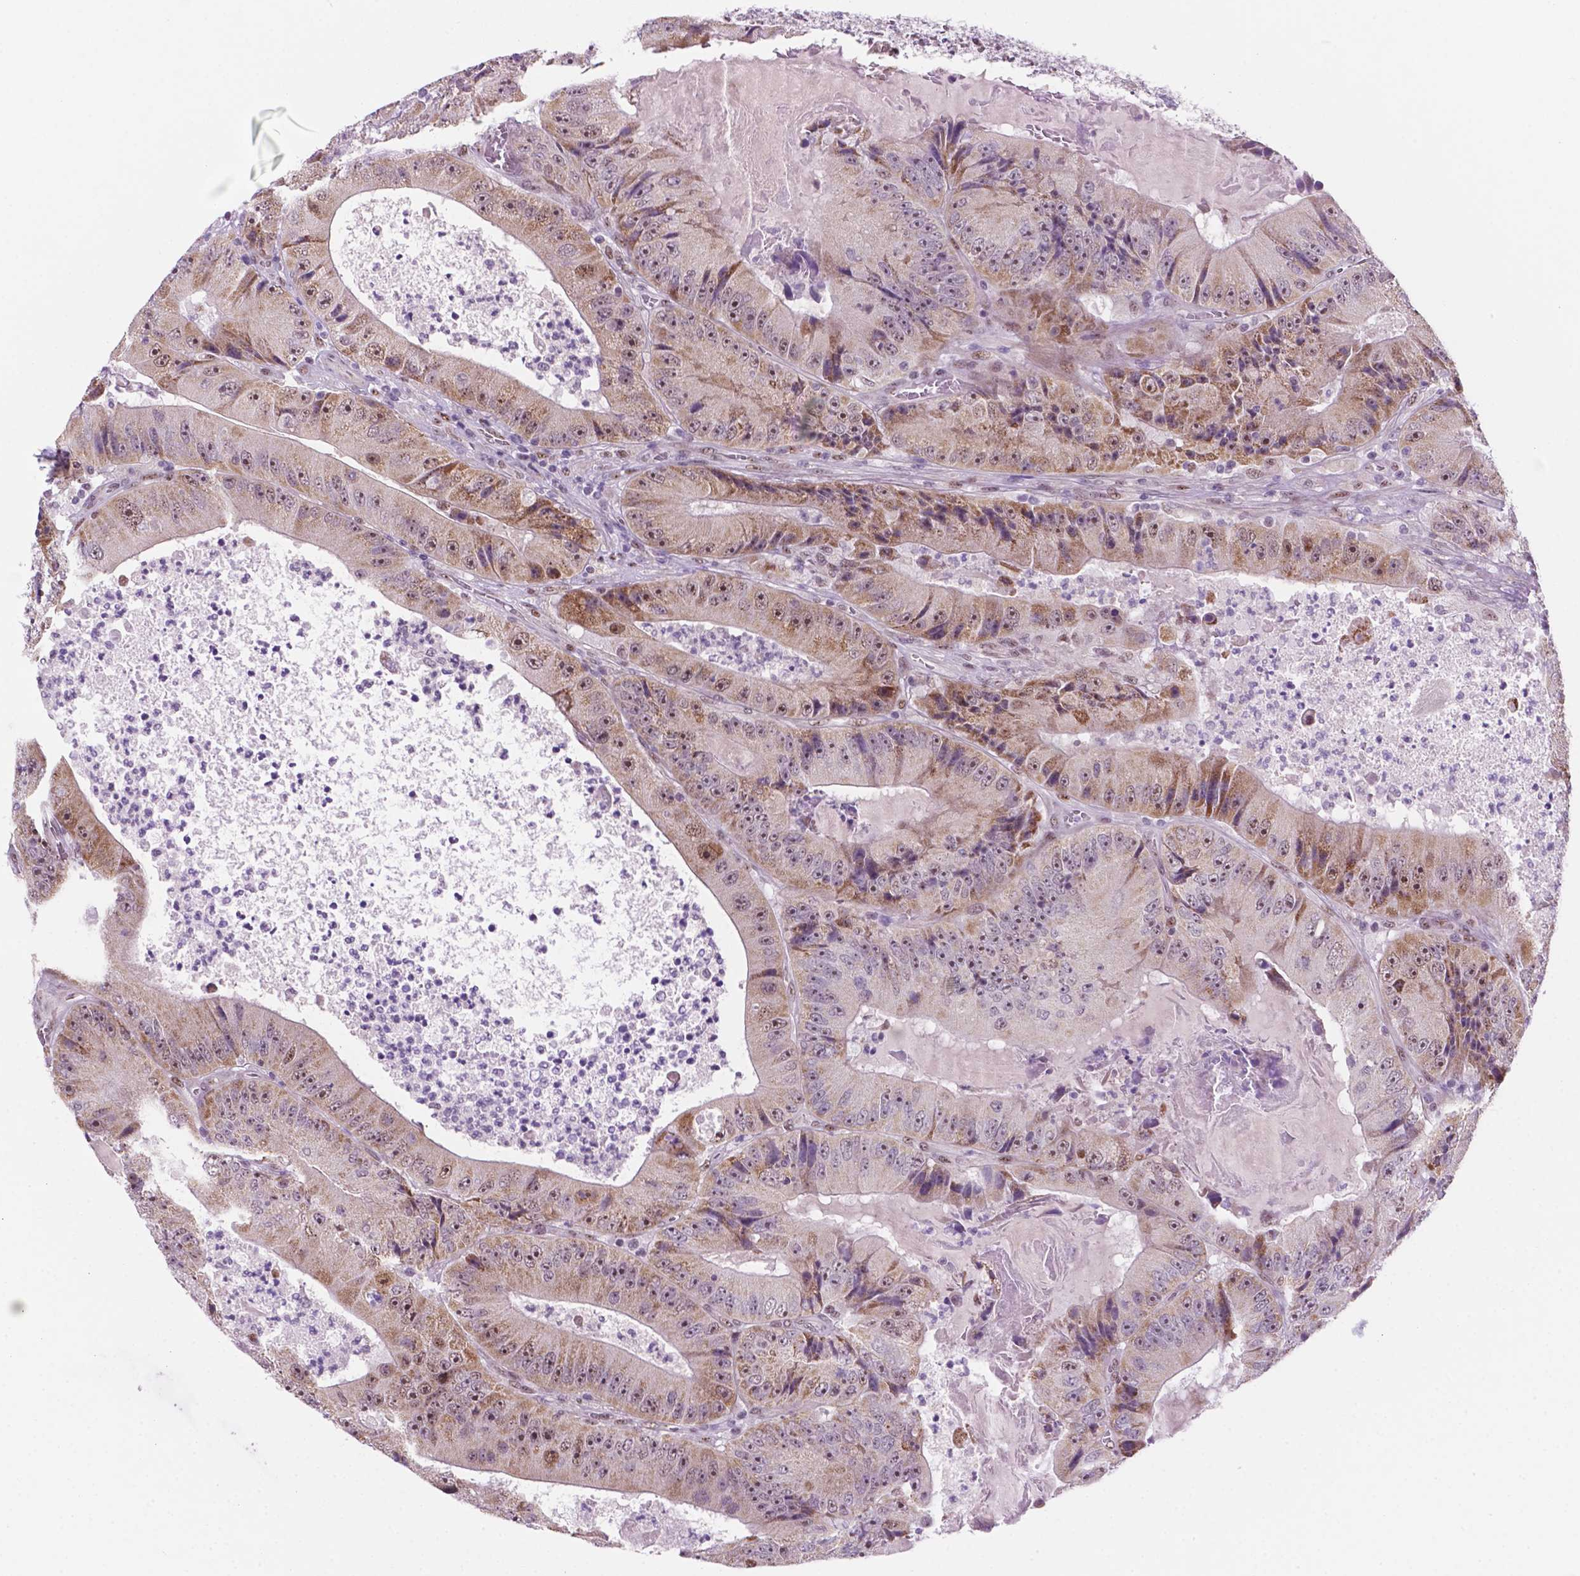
{"staining": {"intensity": "moderate", "quantity": "25%-75%", "location": "cytoplasmic/membranous,nuclear"}, "tissue": "colorectal cancer", "cell_type": "Tumor cells", "image_type": "cancer", "snomed": [{"axis": "morphology", "description": "Adenocarcinoma, NOS"}, {"axis": "topography", "description": "Colon"}], "caption": "Protein staining of adenocarcinoma (colorectal) tissue displays moderate cytoplasmic/membranous and nuclear positivity in approximately 25%-75% of tumor cells.", "gene": "C18orf21", "patient": {"sex": "female", "age": 86}}